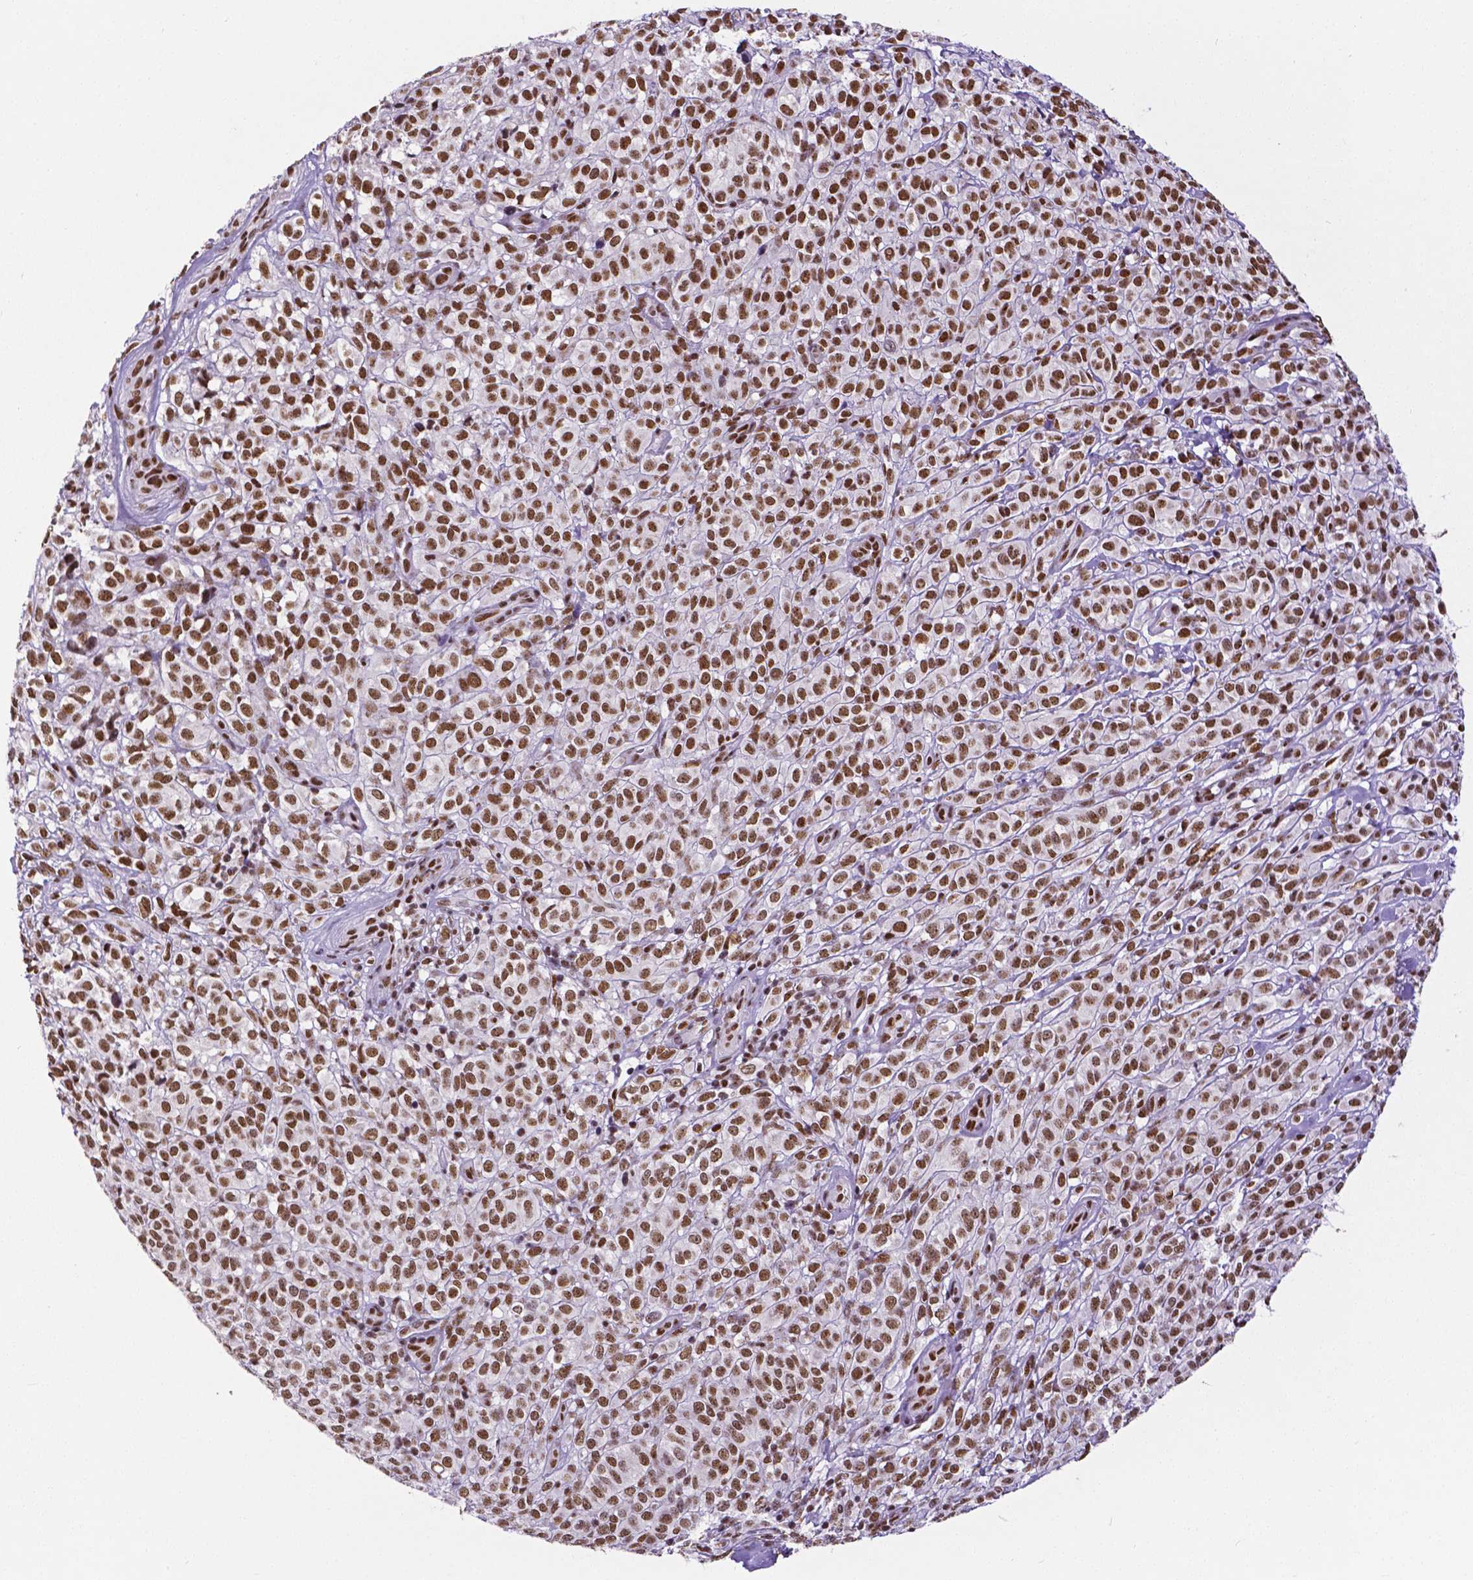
{"staining": {"intensity": "strong", "quantity": ">75%", "location": "nuclear"}, "tissue": "melanoma", "cell_type": "Tumor cells", "image_type": "cancer", "snomed": [{"axis": "morphology", "description": "Malignant melanoma, NOS"}, {"axis": "topography", "description": "Skin"}], "caption": "This micrograph reveals immunohistochemistry staining of human melanoma, with high strong nuclear positivity in about >75% of tumor cells.", "gene": "ATRX", "patient": {"sex": "male", "age": 85}}